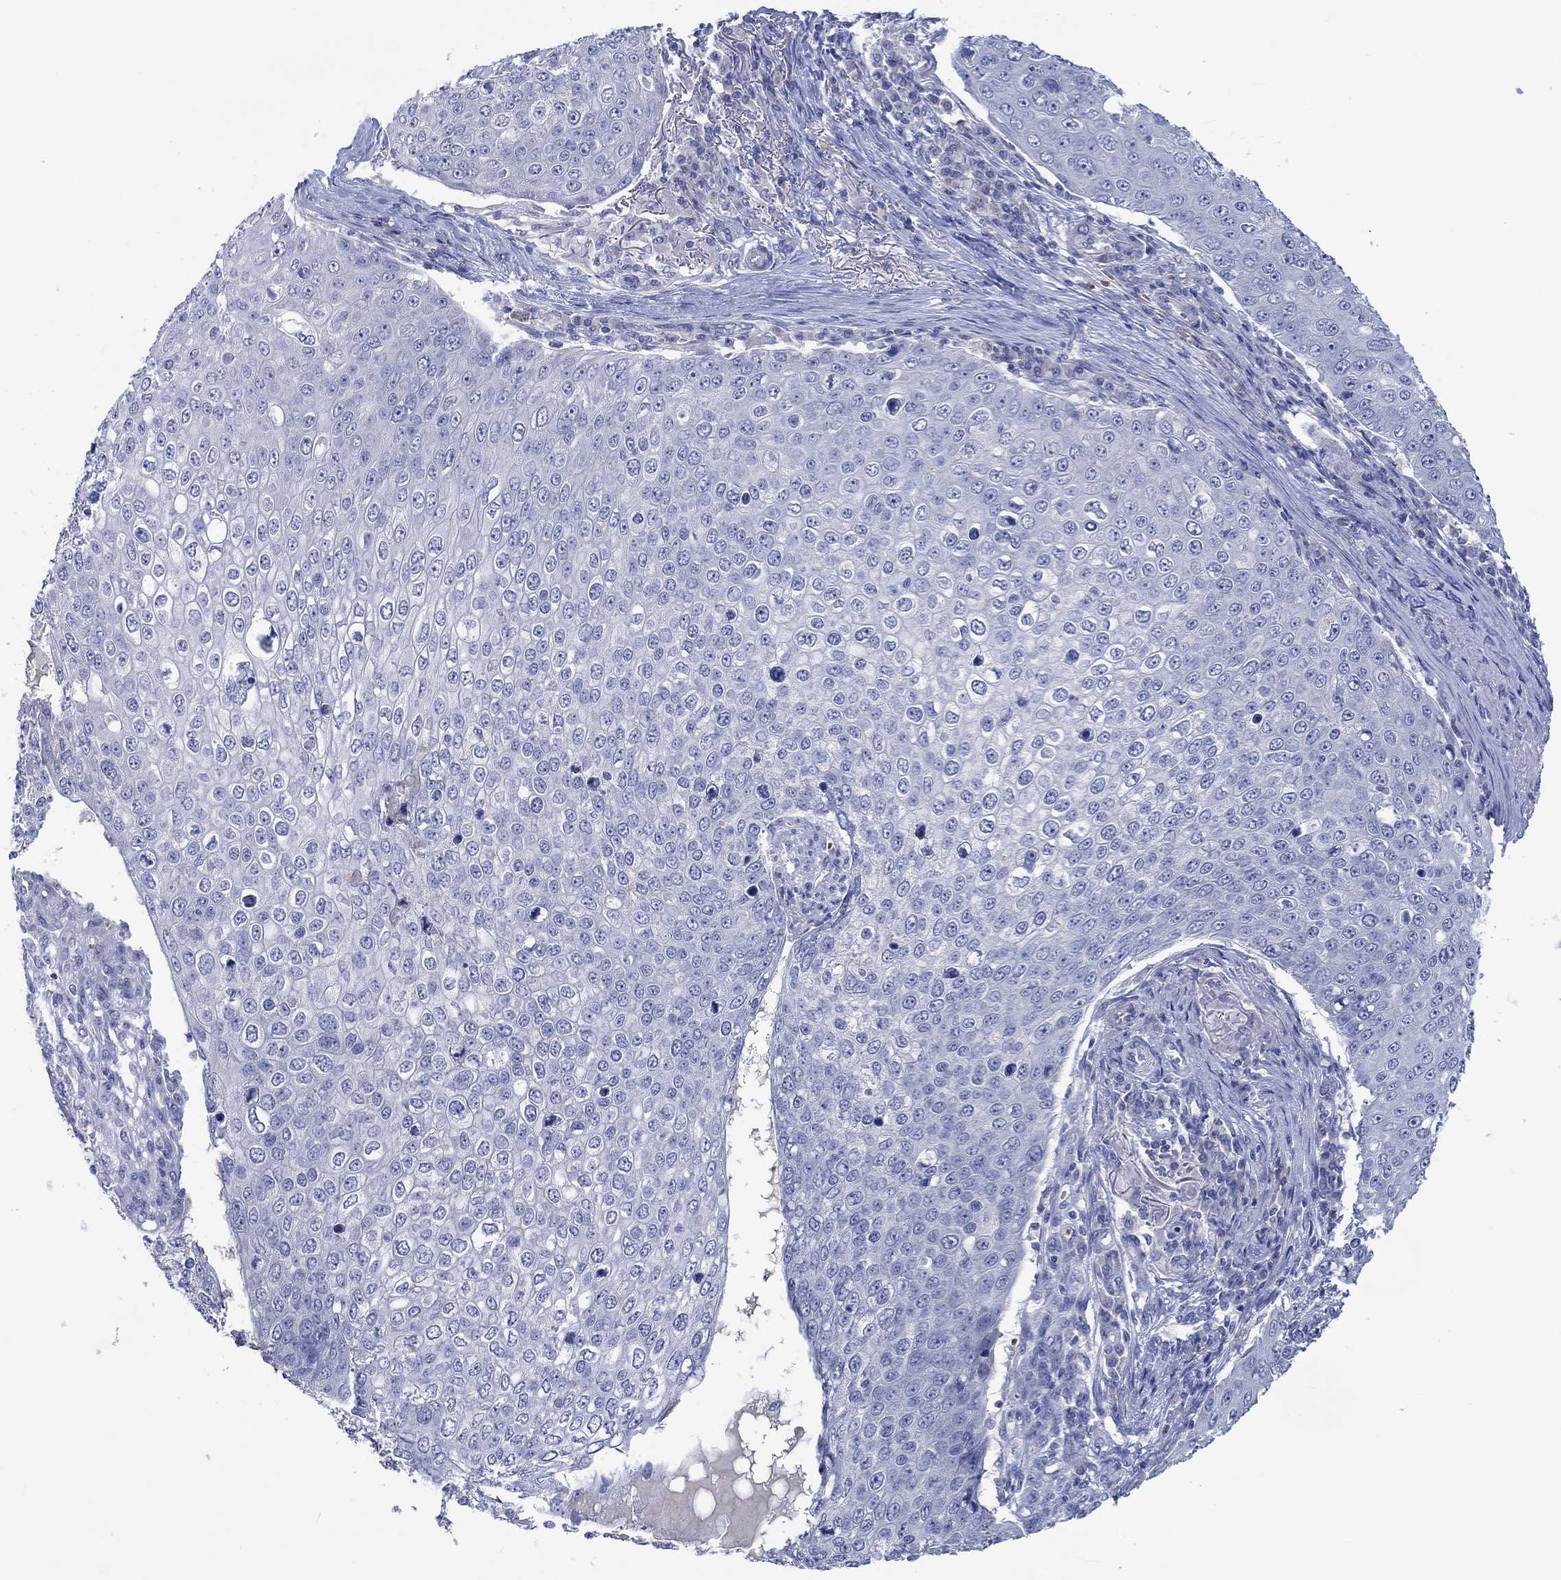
{"staining": {"intensity": "negative", "quantity": "none", "location": "none"}, "tissue": "skin cancer", "cell_type": "Tumor cells", "image_type": "cancer", "snomed": [{"axis": "morphology", "description": "Squamous cell carcinoma, NOS"}, {"axis": "topography", "description": "Skin"}], "caption": "Protein analysis of skin cancer (squamous cell carcinoma) demonstrates no significant positivity in tumor cells.", "gene": "DLK1", "patient": {"sex": "male", "age": 71}}